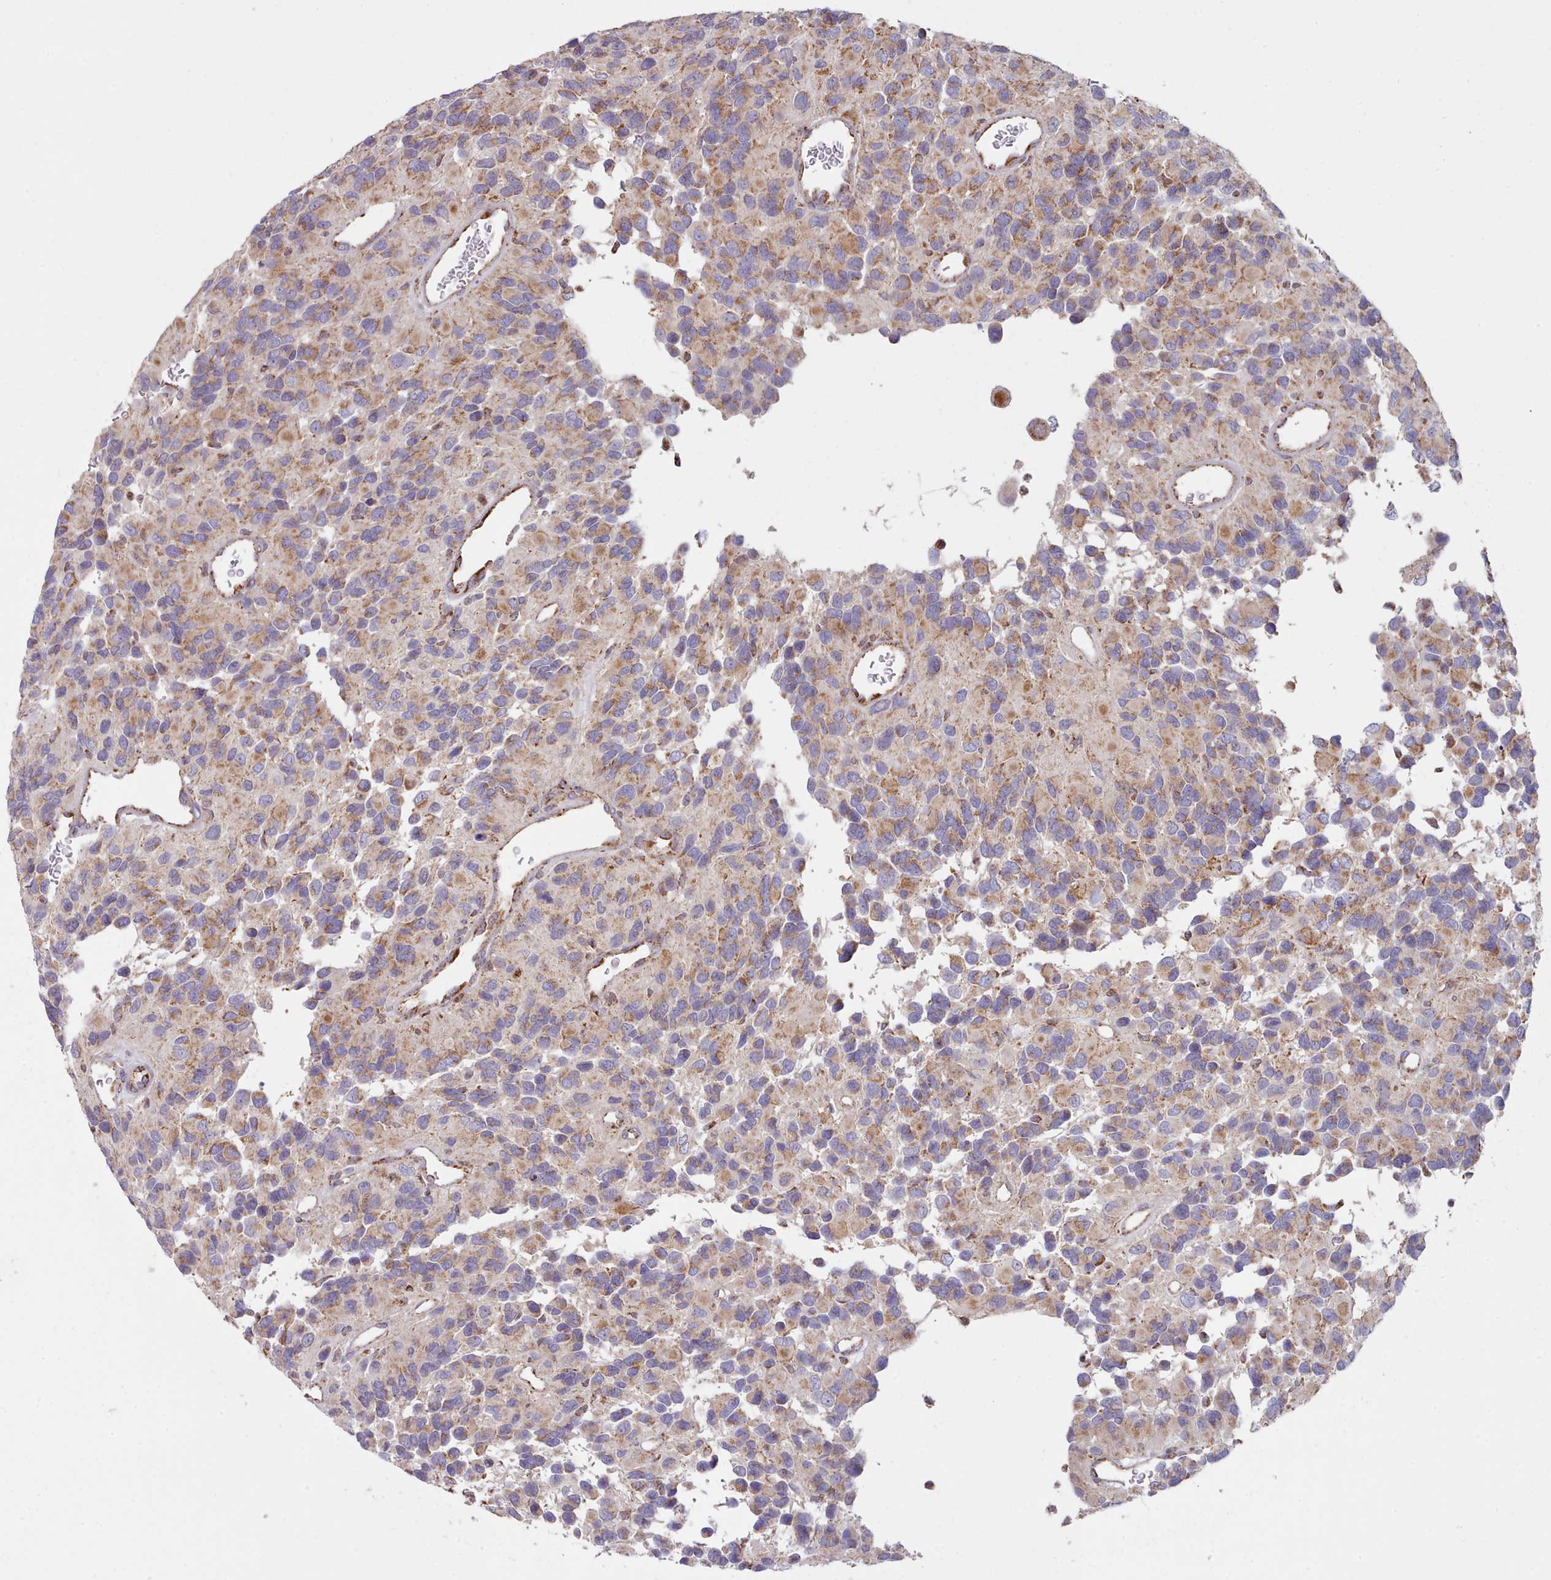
{"staining": {"intensity": "moderate", "quantity": "25%-75%", "location": "cytoplasmic/membranous"}, "tissue": "glioma", "cell_type": "Tumor cells", "image_type": "cancer", "snomed": [{"axis": "morphology", "description": "Glioma, malignant, High grade"}, {"axis": "topography", "description": "Brain"}], "caption": "Protein expression analysis of human malignant high-grade glioma reveals moderate cytoplasmic/membranous positivity in about 25%-75% of tumor cells.", "gene": "HSDL2", "patient": {"sex": "male", "age": 77}}